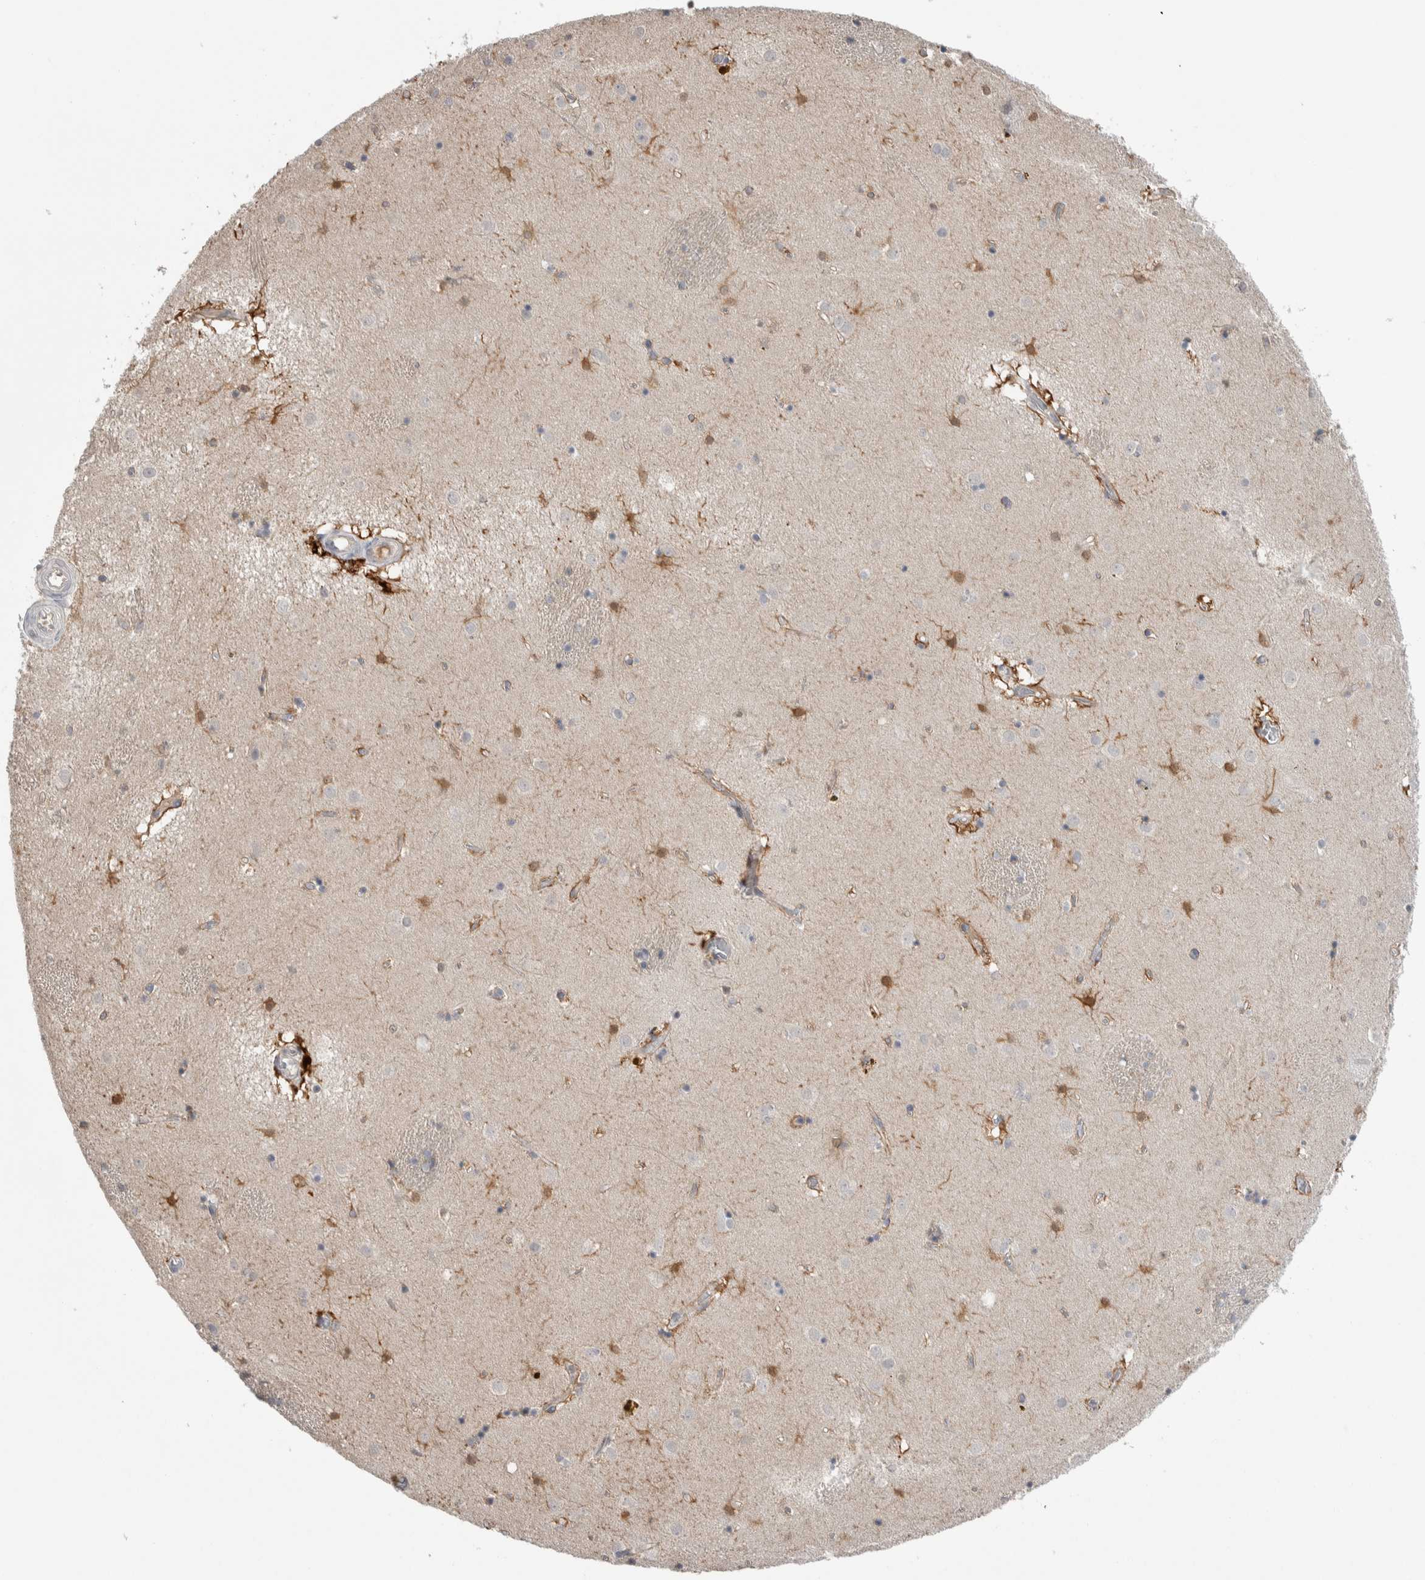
{"staining": {"intensity": "moderate", "quantity": "<25%", "location": "cytoplasmic/membranous,nuclear"}, "tissue": "caudate", "cell_type": "Glial cells", "image_type": "normal", "snomed": [{"axis": "morphology", "description": "Normal tissue, NOS"}, {"axis": "topography", "description": "Lateral ventricle wall"}], "caption": "High-magnification brightfield microscopy of normal caudate stained with DAB (3,3'-diaminobenzidine) (brown) and counterstained with hematoxylin (blue). glial cells exhibit moderate cytoplasmic/membranous,nuclear expression is present in about<25% of cells.", "gene": "HTATIP2", "patient": {"sex": "male", "age": 70}}